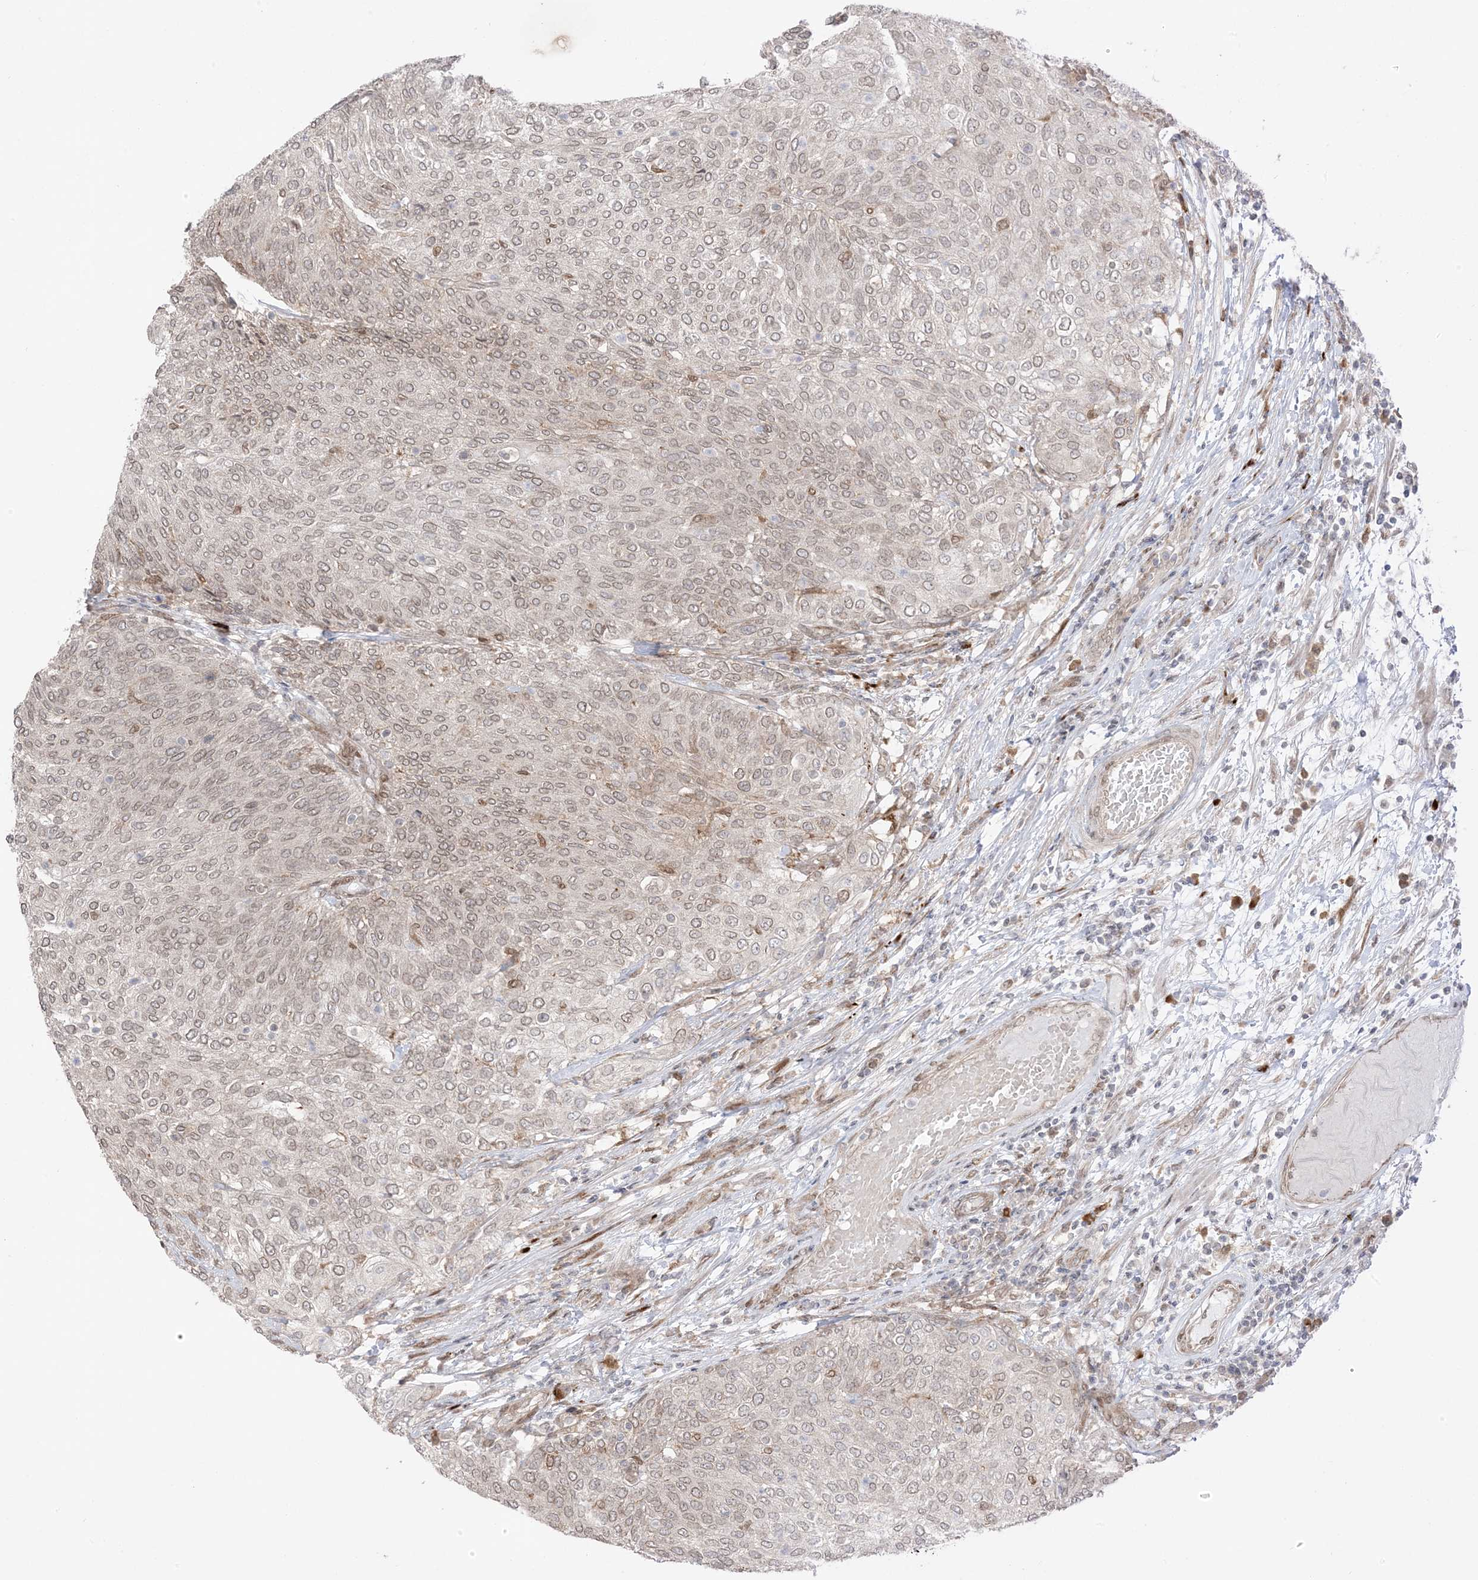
{"staining": {"intensity": "weak", "quantity": ">75%", "location": "cytoplasmic/membranous,nuclear"}, "tissue": "urothelial cancer", "cell_type": "Tumor cells", "image_type": "cancer", "snomed": [{"axis": "morphology", "description": "Urothelial carcinoma, Low grade"}, {"axis": "topography", "description": "Urinary bladder"}], "caption": "An immunohistochemistry histopathology image of neoplastic tissue is shown. Protein staining in brown highlights weak cytoplasmic/membranous and nuclear positivity in low-grade urothelial carcinoma within tumor cells. The protein of interest is shown in brown color, while the nuclei are stained blue.", "gene": "UBE2E2", "patient": {"sex": "female", "age": 79}}